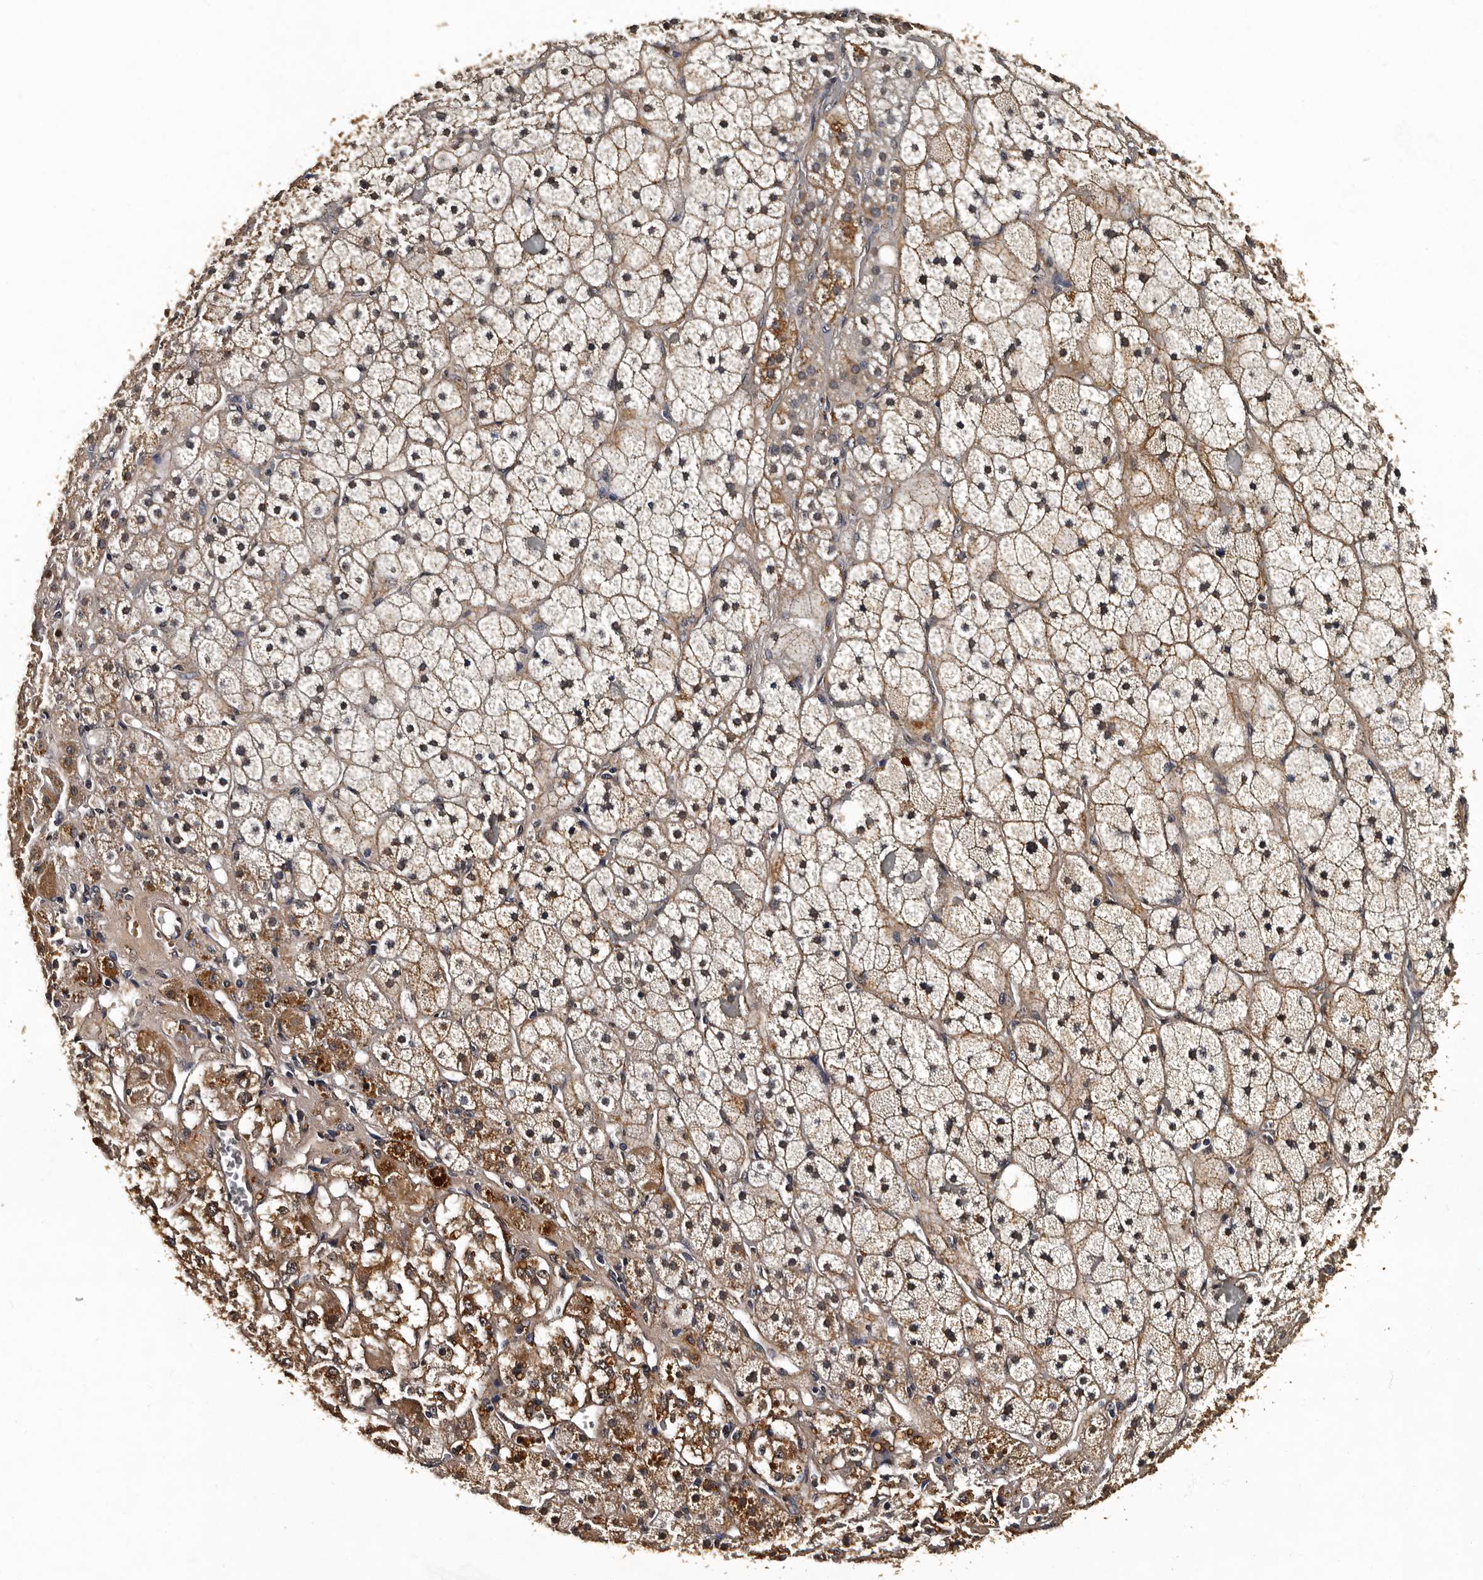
{"staining": {"intensity": "moderate", "quantity": "25%-75%", "location": "cytoplasmic/membranous"}, "tissue": "adrenal gland", "cell_type": "Glandular cells", "image_type": "normal", "snomed": [{"axis": "morphology", "description": "Normal tissue, NOS"}, {"axis": "topography", "description": "Adrenal gland"}], "caption": "Immunohistochemical staining of normal human adrenal gland displays 25%-75% levels of moderate cytoplasmic/membranous protein expression in approximately 25%-75% of glandular cells. The staining is performed using DAB brown chromogen to label protein expression. The nuclei are counter-stained blue using hematoxylin.", "gene": "CPNE3", "patient": {"sex": "male", "age": 57}}